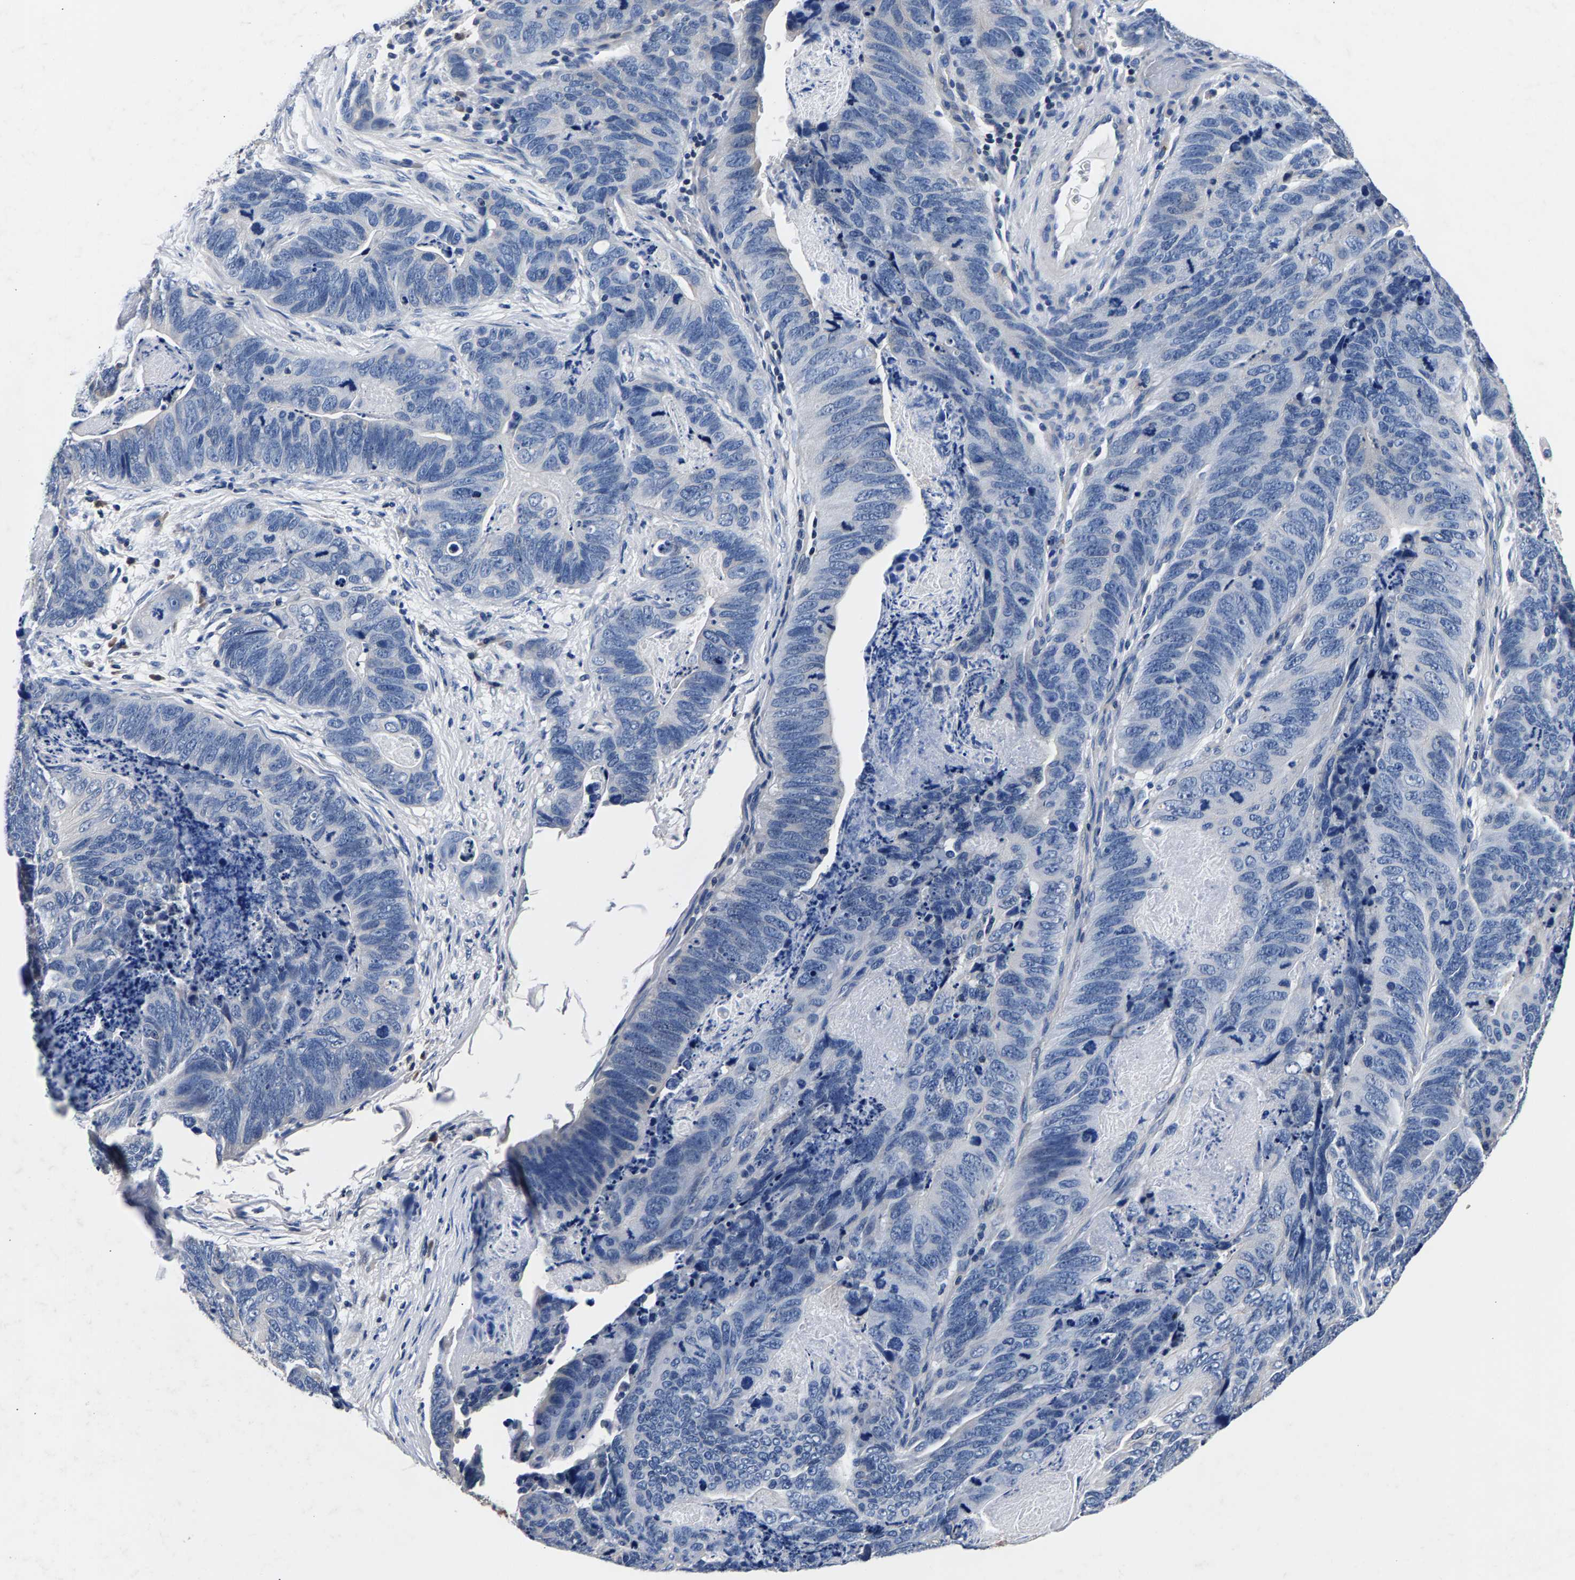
{"staining": {"intensity": "negative", "quantity": "none", "location": "none"}, "tissue": "stomach cancer", "cell_type": "Tumor cells", "image_type": "cancer", "snomed": [{"axis": "morphology", "description": "Normal tissue, NOS"}, {"axis": "morphology", "description": "Adenocarcinoma, NOS"}, {"axis": "topography", "description": "Stomach"}], "caption": "The micrograph reveals no significant positivity in tumor cells of stomach cancer (adenocarcinoma). Nuclei are stained in blue.", "gene": "PHF24", "patient": {"sex": "female", "age": 89}}